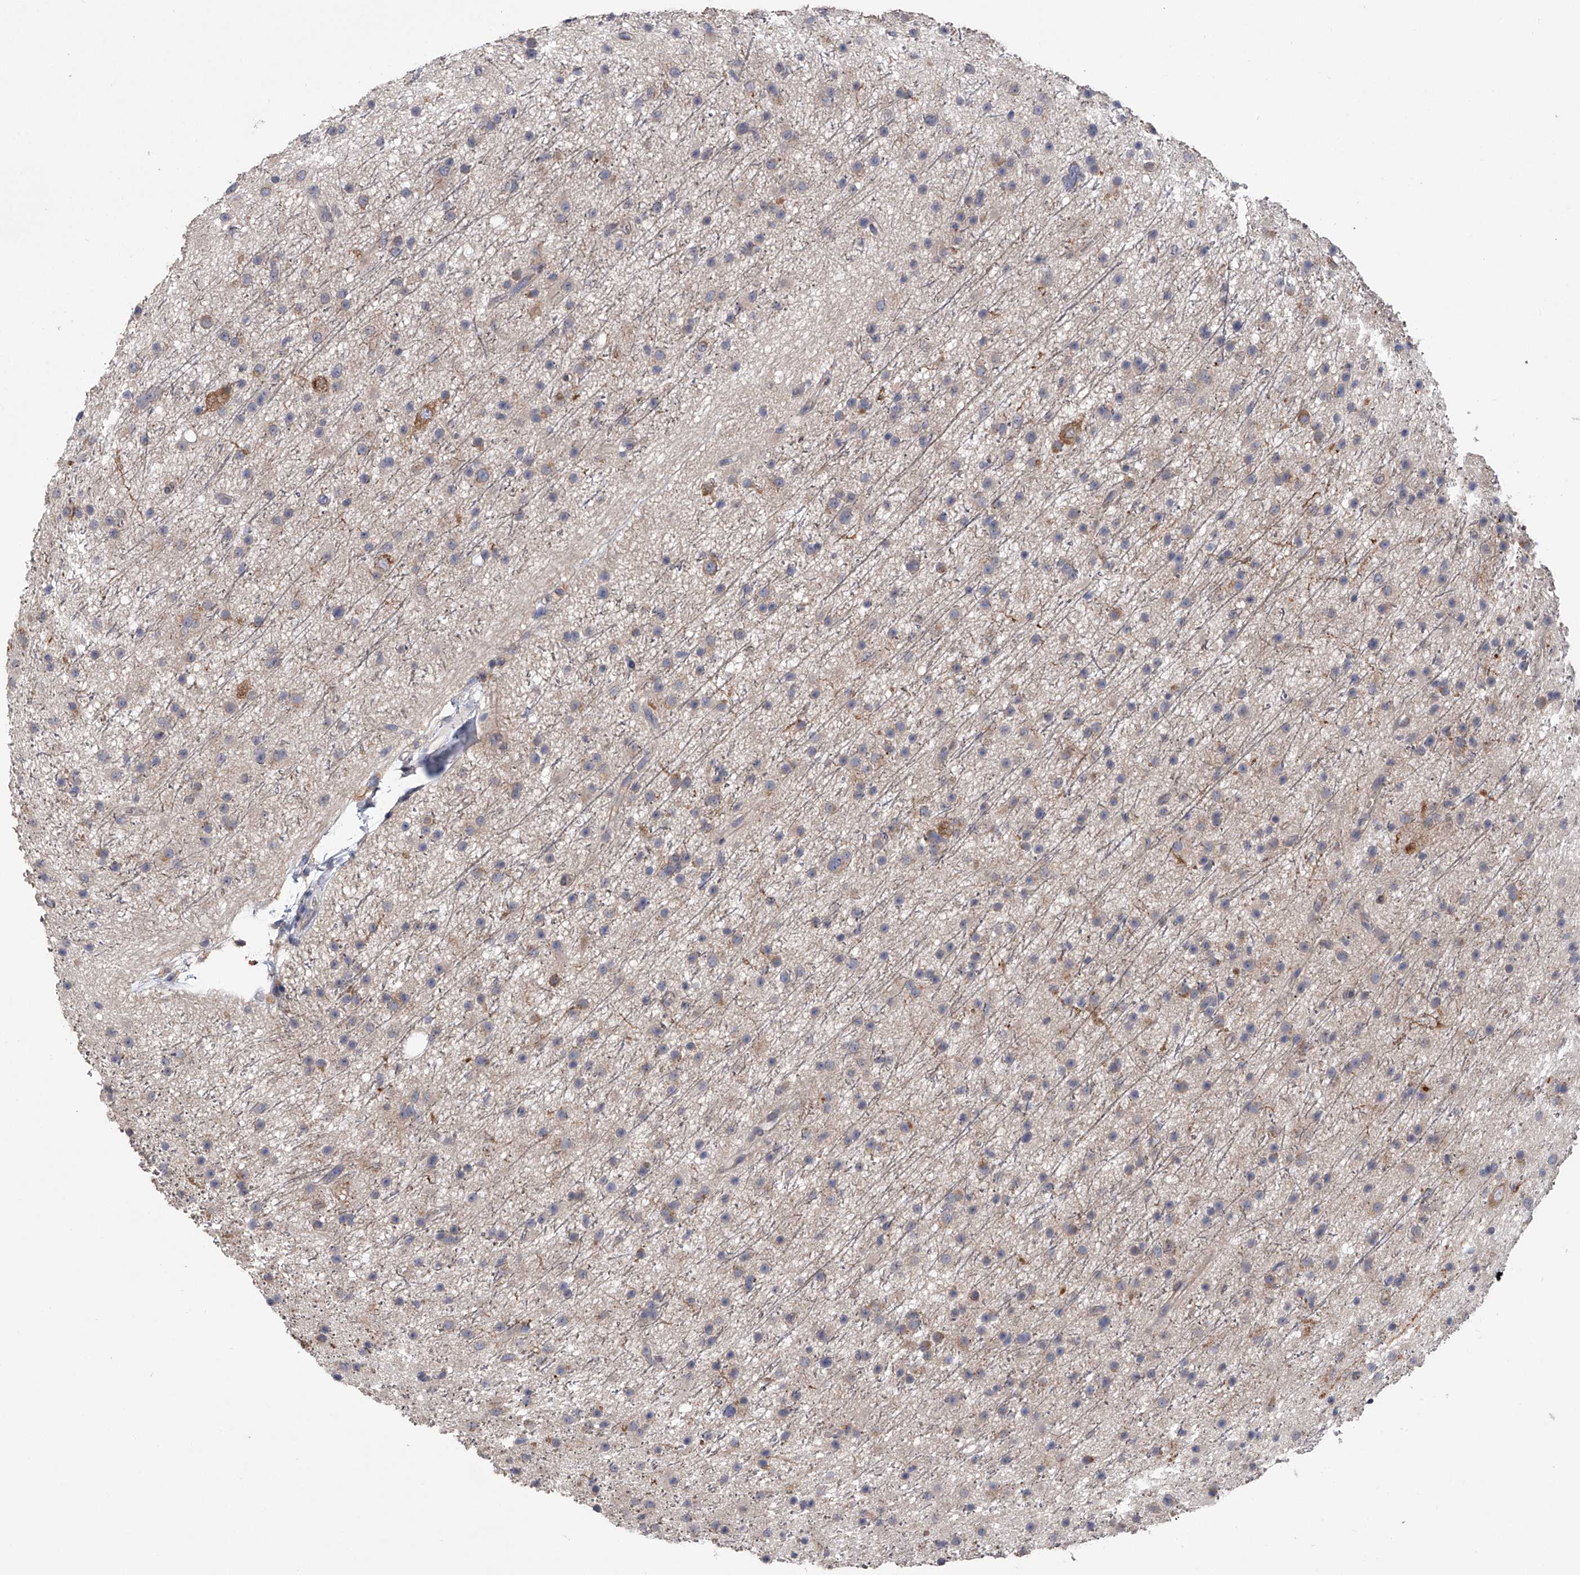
{"staining": {"intensity": "weak", "quantity": "<25%", "location": "cytoplasmic/membranous"}, "tissue": "glioma", "cell_type": "Tumor cells", "image_type": "cancer", "snomed": [{"axis": "morphology", "description": "Glioma, malignant, Low grade"}, {"axis": "topography", "description": "Cerebral cortex"}], "caption": "Tumor cells show no significant protein expression in malignant glioma (low-grade).", "gene": "ZNF343", "patient": {"sex": "female", "age": 39}}